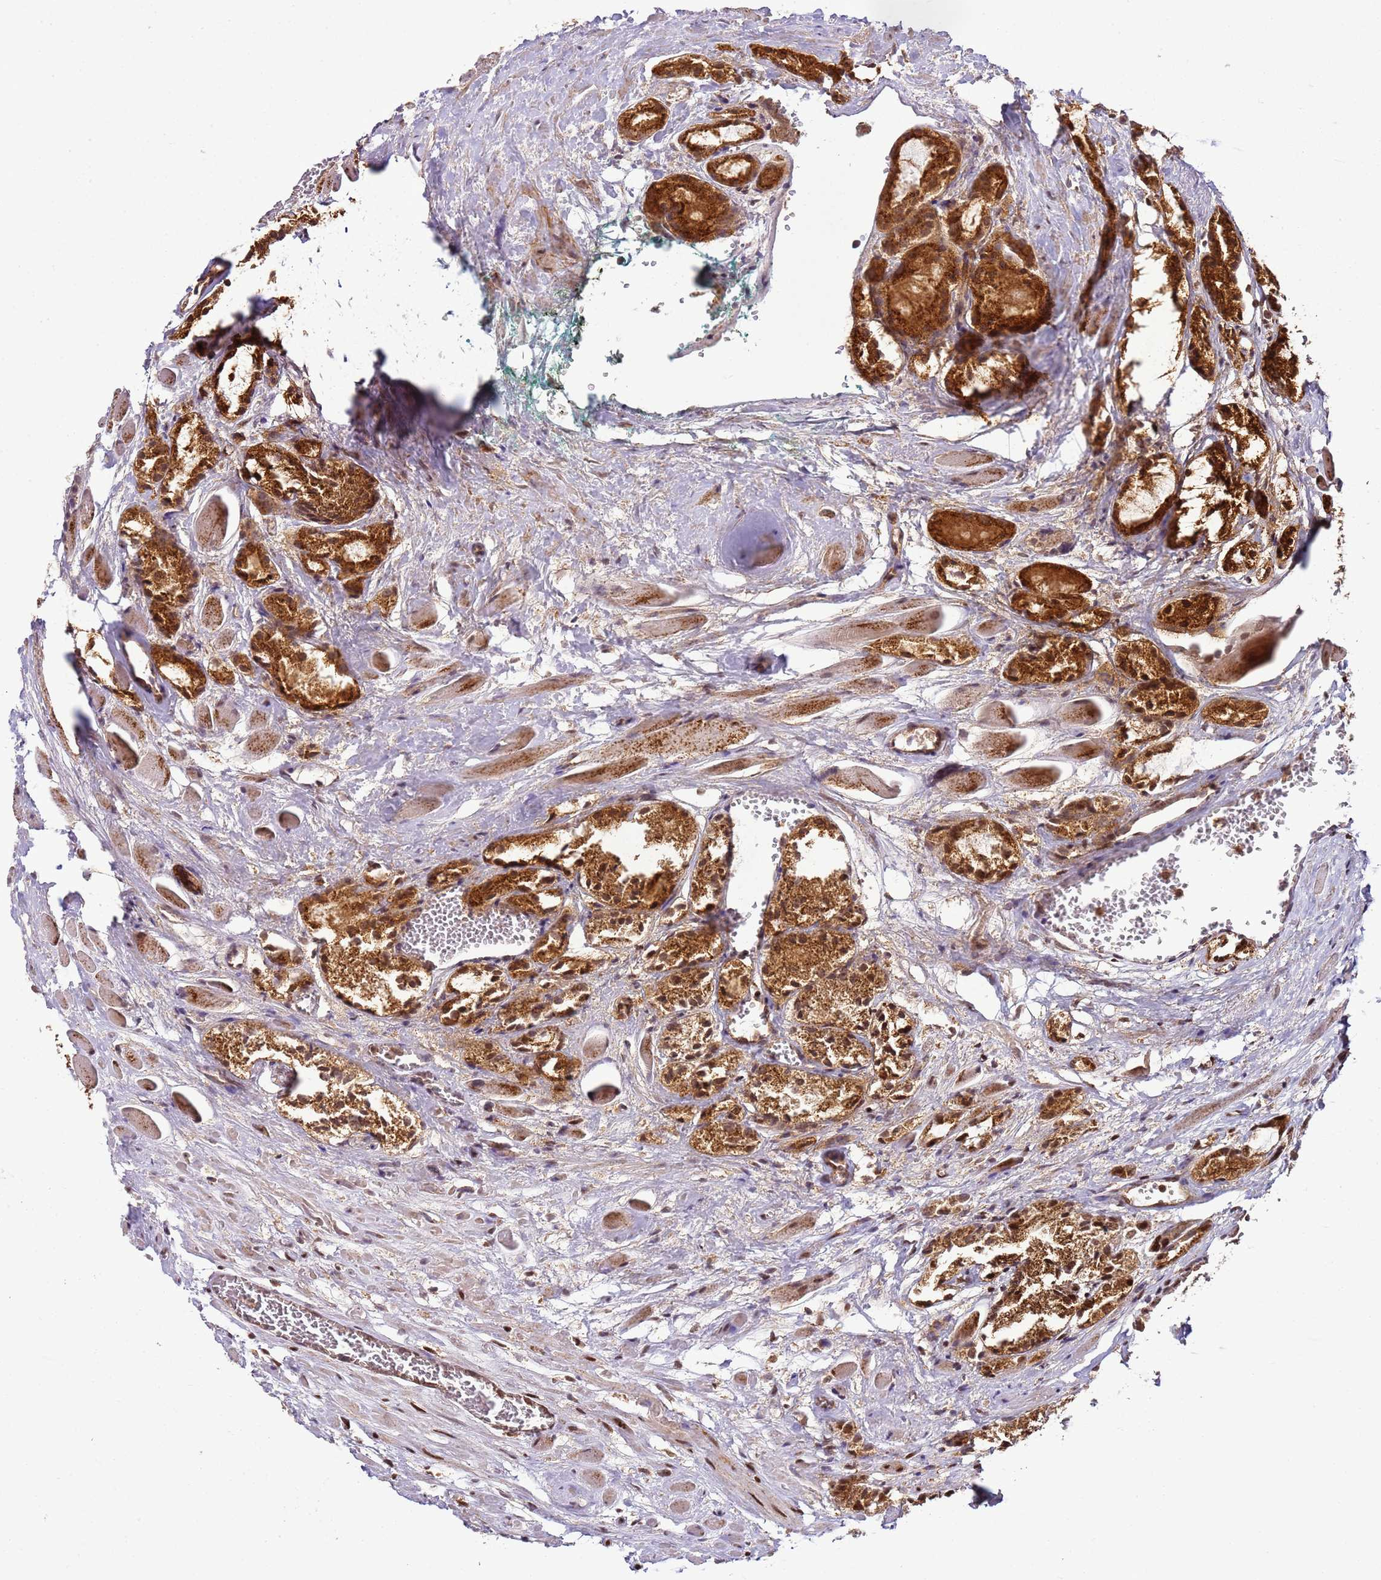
{"staining": {"intensity": "moderate", "quantity": ">75%", "location": "cytoplasmic/membranous,nuclear"}, "tissue": "prostate cancer", "cell_type": "Tumor cells", "image_type": "cancer", "snomed": [{"axis": "morphology", "description": "Adenocarcinoma, Low grade"}, {"axis": "topography", "description": "Prostate"}], "caption": "This is an image of IHC staining of adenocarcinoma (low-grade) (prostate), which shows moderate staining in the cytoplasmic/membranous and nuclear of tumor cells.", "gene": "PEX14", "patient": {"sex": "male", "age": 67}}